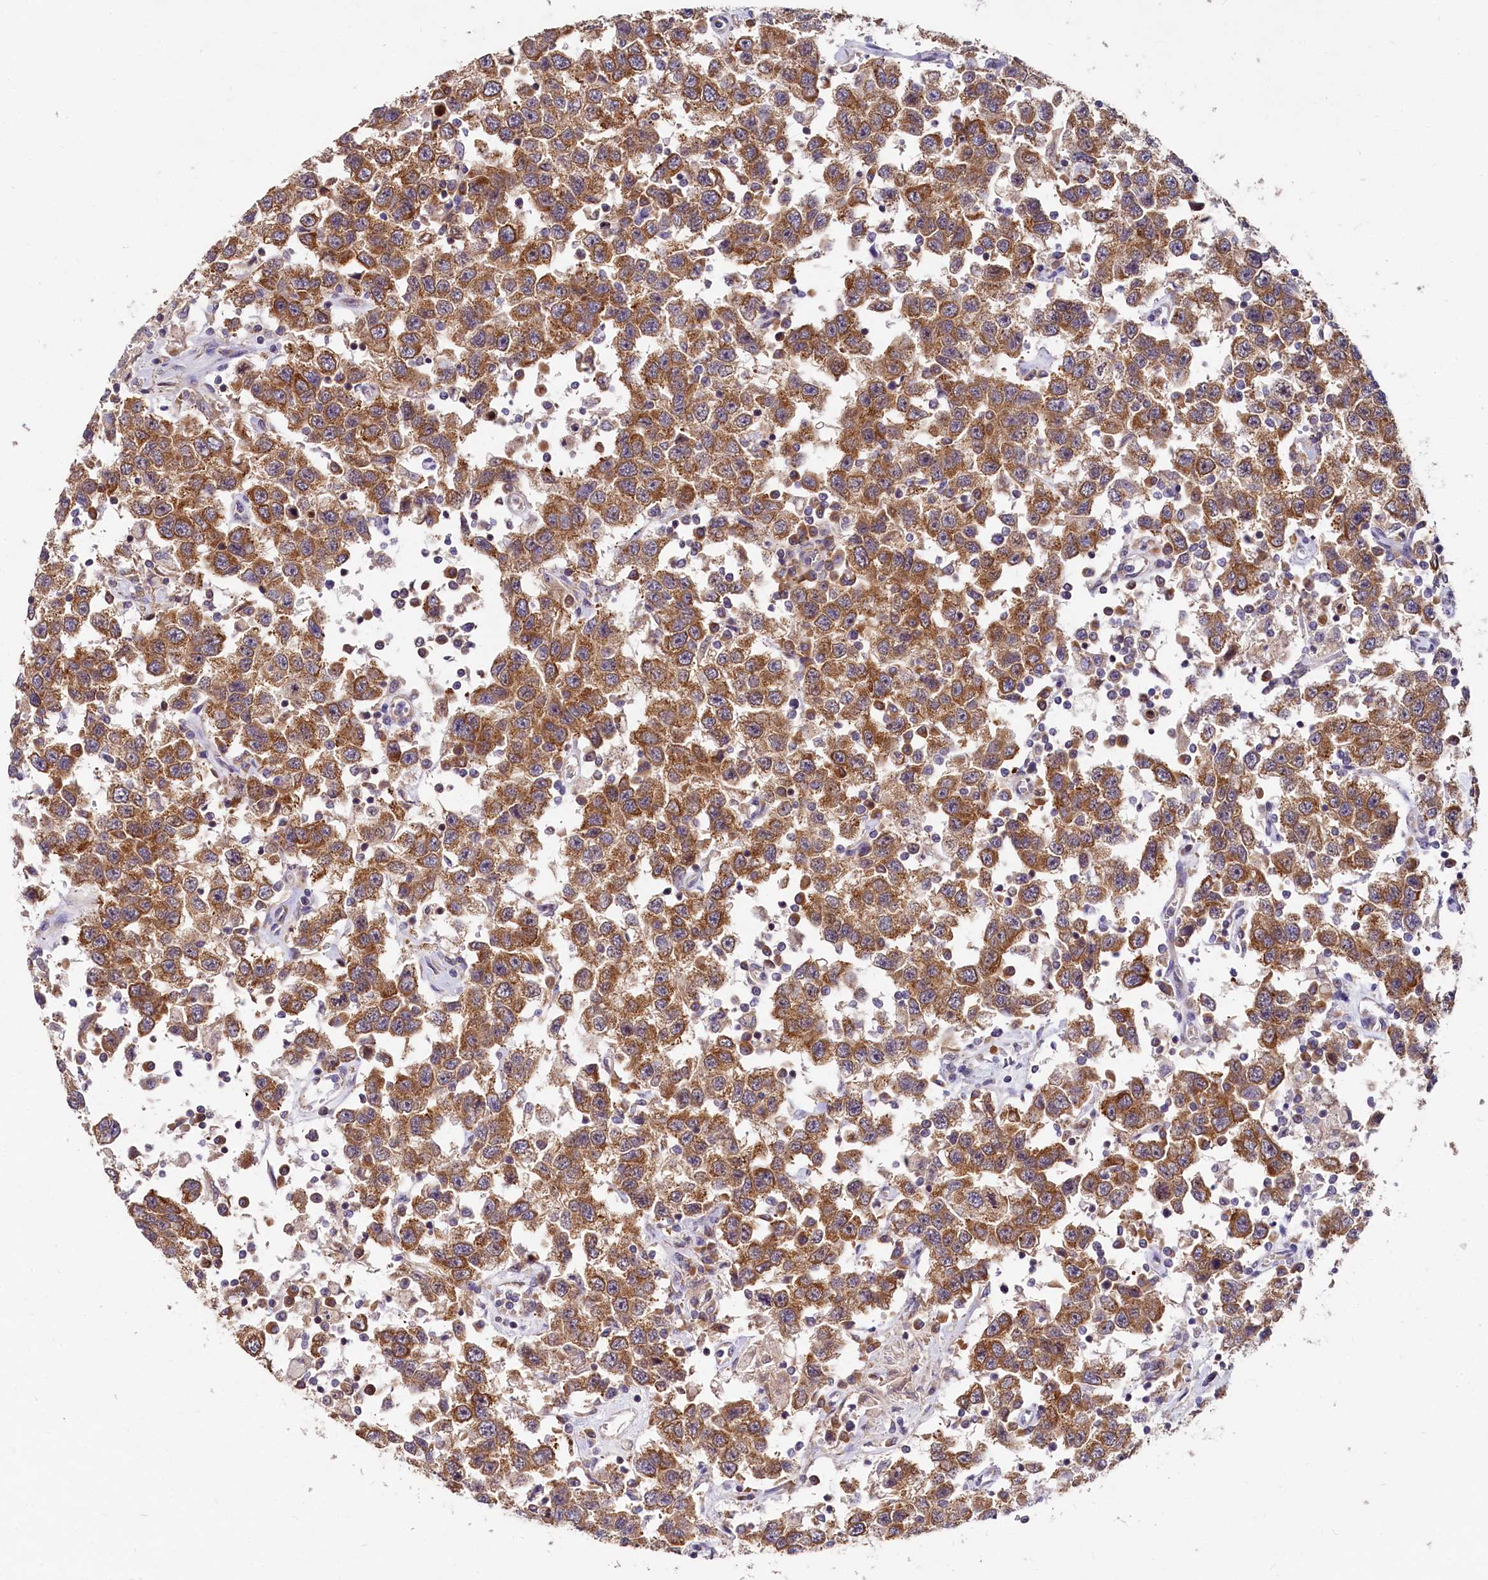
{"staining": {"intensity": "strong", "quantity": ">75%", "location": "cytoplasmic/membranous"}, "tissue": "testis cancer", "cell_type": "Tumor cells", "image_type": "cancer", "snomed": [{"axis": "morphology", "description": "Seminoma, NOS"}, {"axis": "topography", "description": "Testis"}], "caption": "Immunohistochemical staining of human seminoma (testis) exhibits high levels of strong cytoplasmic/membranous staining in approximately >75% of tumor cells.", "gene": "EIF2B2", "patient": {"sex": "male", "age": 41}}